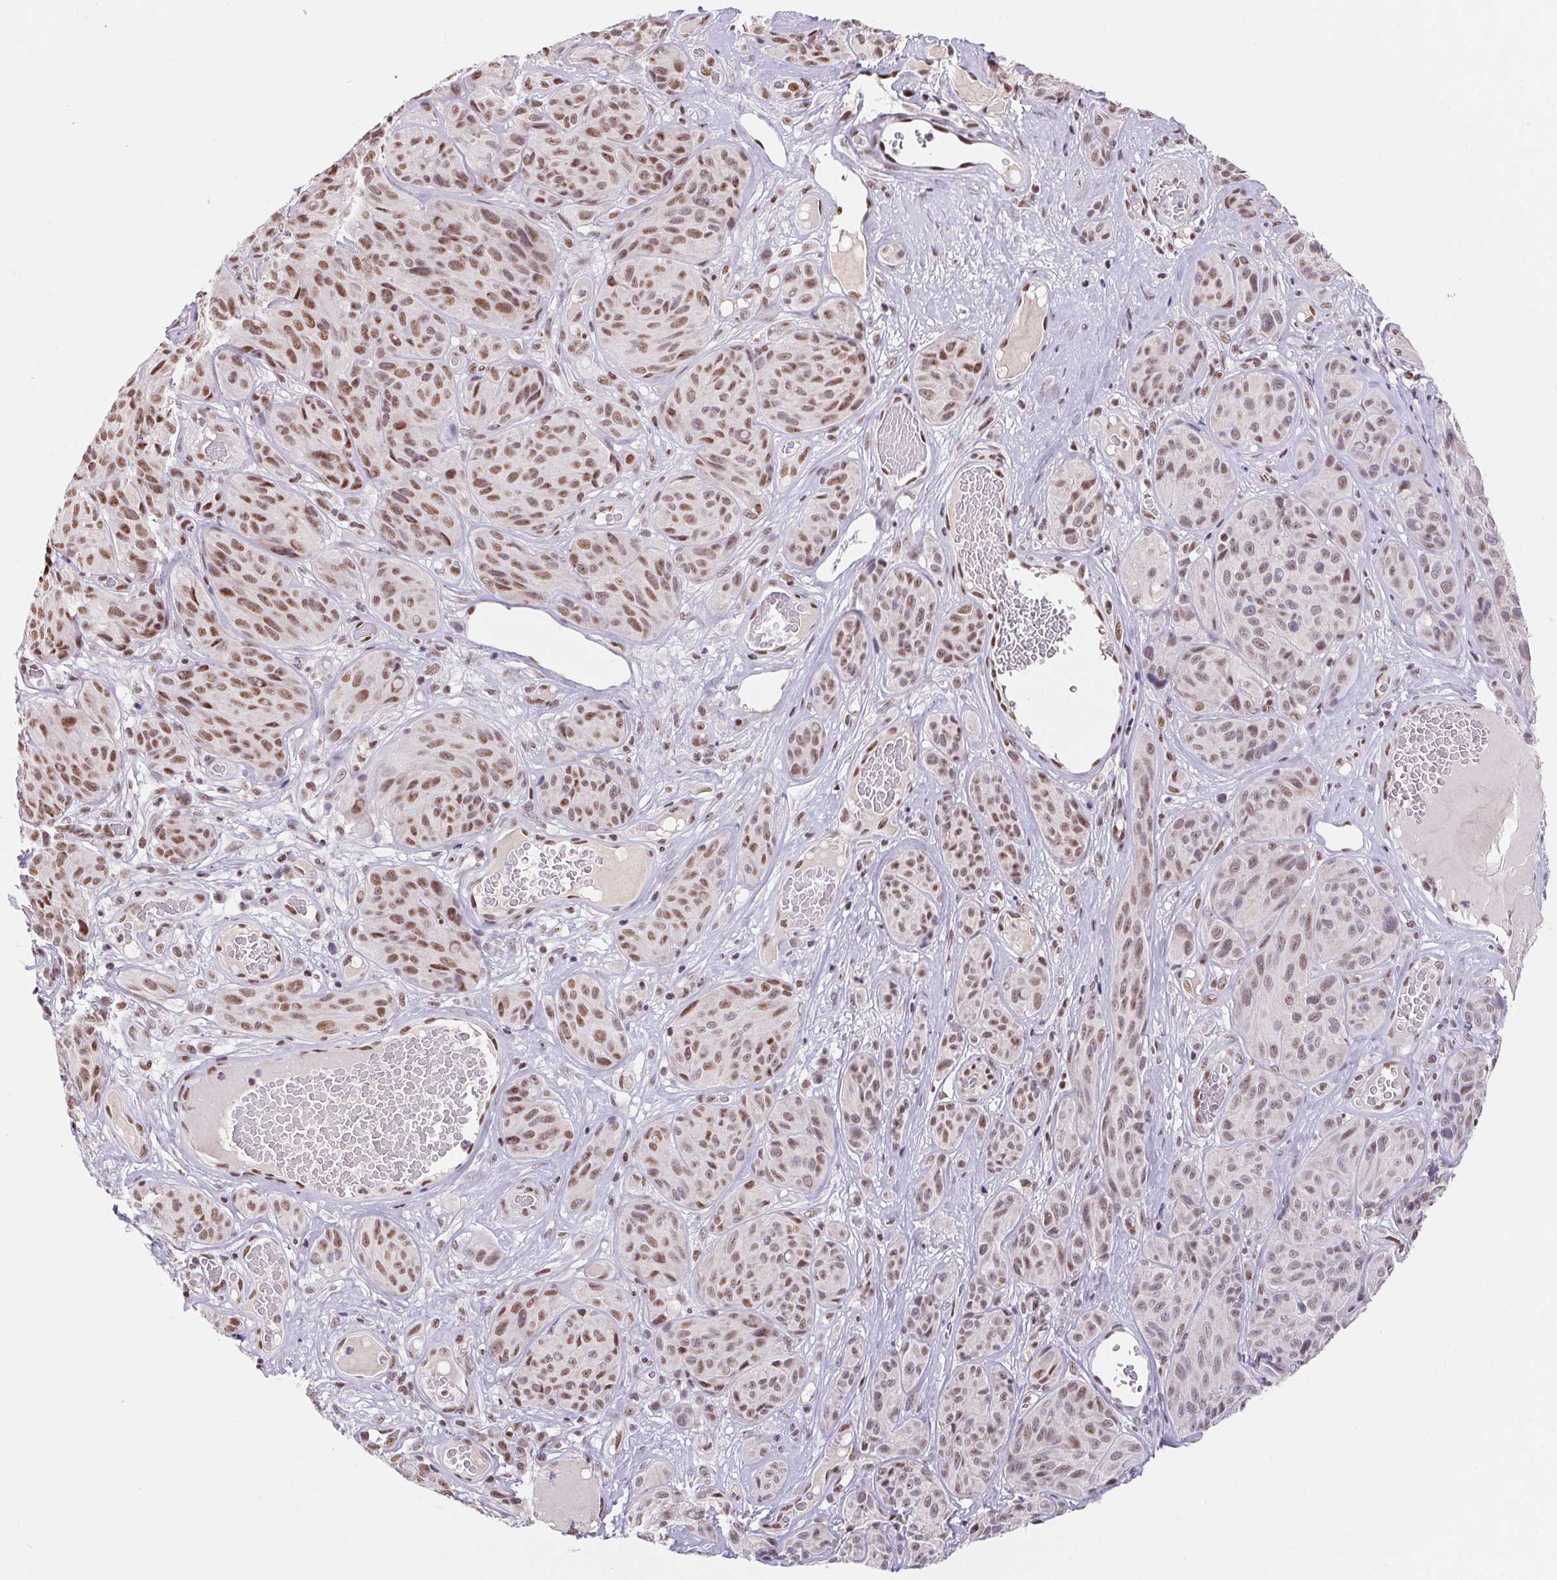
{"staining": {"intensity": "moderate", "quantity": "25%-75%", "location": "nuclear"}, "tissue": "melanoma", "cell_type": "Tumor cells", "image_type": "cancer", "snomed": [{"axis": "morphology", "description": "Malignant melanoma, NOS"}, {"axis": "topography", "description": "Skin"}], "caption": "Moderate nuclear protein expression is appreciated in about 25%-75% of tumor cells in malignant melanoma.", "gene": "DPPA5", "patient": {"sex": "male", "age": 91}}